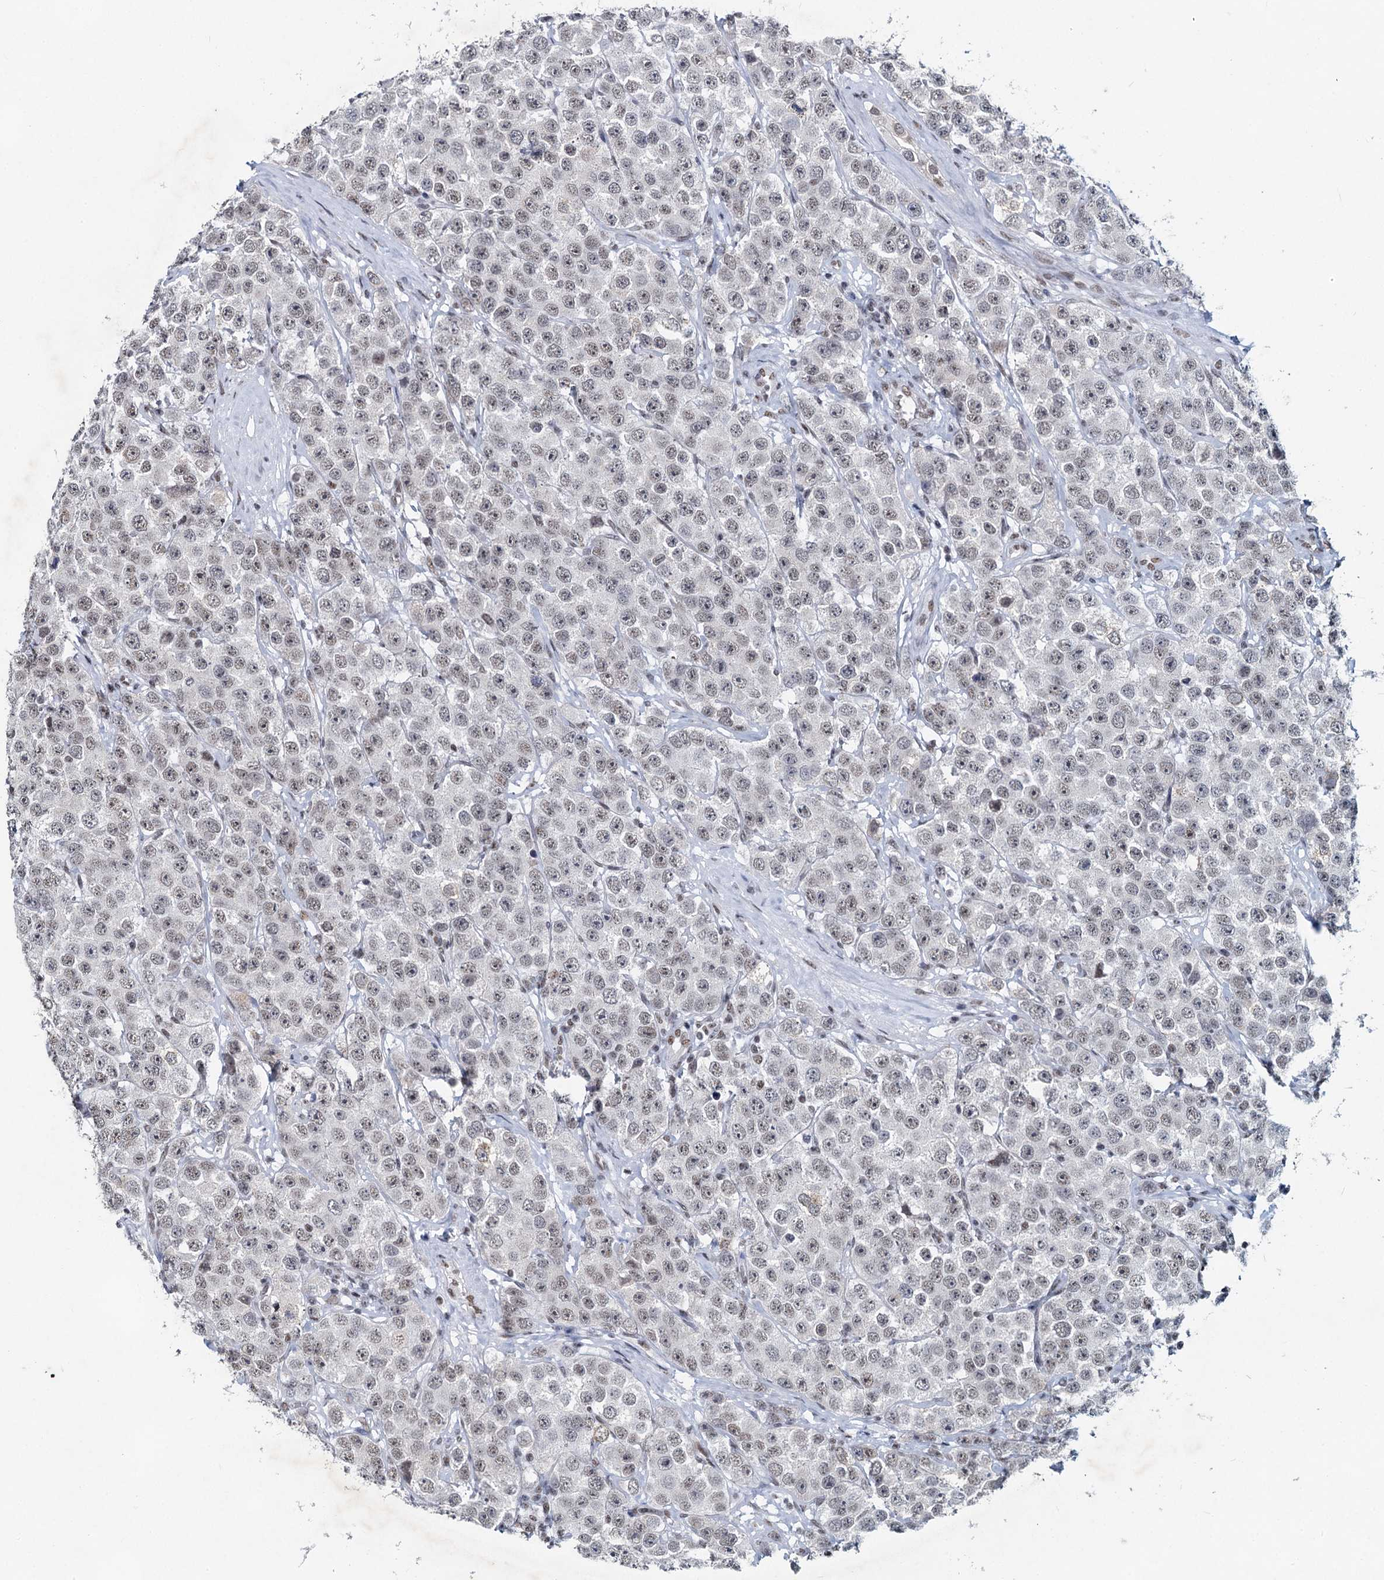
{"staining": {"intensity": "negative", "quantity": "none", "location": "none"}, "tissue": "testis cancer", "cell_type": "Tumor cells", "image_type": "cancer", "snomed": [{"axis": "morphology", "description": "Seminoma, NOS"}, {"axis": "topography", "description": "Testis"}], "caption": "A photomicrograph of human testis seminoma is negative for staining in tumor cells. (Stains: DAB immunohistochemistry with hematoxylin counter stain, Microscopy: brightfield microscopy at high magnification).", "gene": "METTL14", "patient": {"sex": "male", "age": 28}}